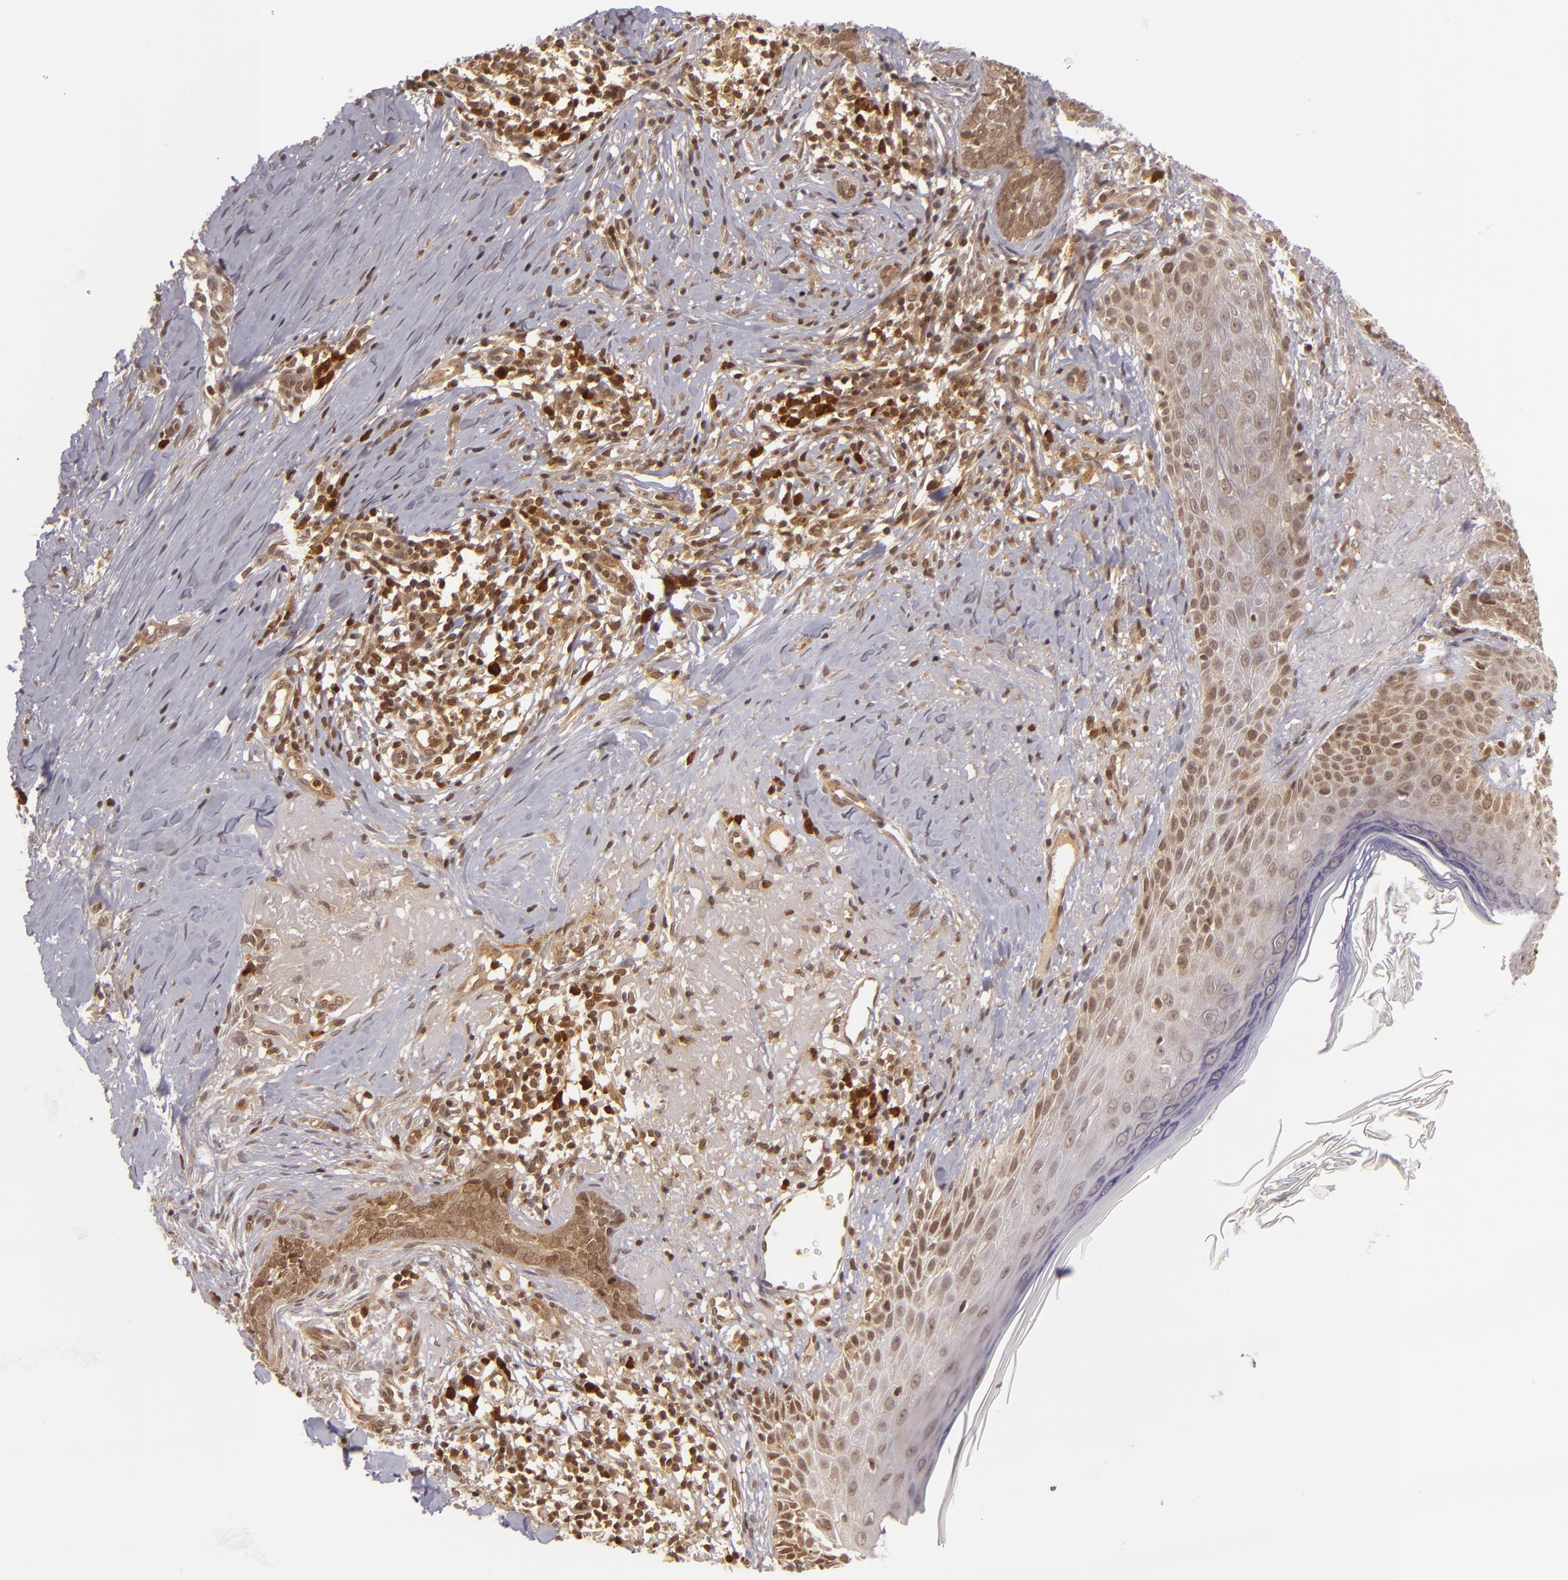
{"staining": {"intensity": "strong", "quantity": ">75%", "location": "cytoplasmic/membranous,nuclear"}, "tissue": "skin cancer", "cell_type": "Tumor cells", "image_type": "cancer", "snomed": [{"axis": "morphology", "description": "Basal cell carcinoma"}, {"axis": "topography", "description": "Skin"}], "caption": "A brown stain labels strong cytoplasmic/membranous and nuclear positivity of a protein in human skin basal cell carcinoma tumor cells. Using DAB (3,3'-diaminobenzidine) (brown) and hematoxylin (blue) stains, captured at high magnification using brightfield microscopy.", "gene": "ZBTB33", "patient": {"sex": "female", "age": 81}}